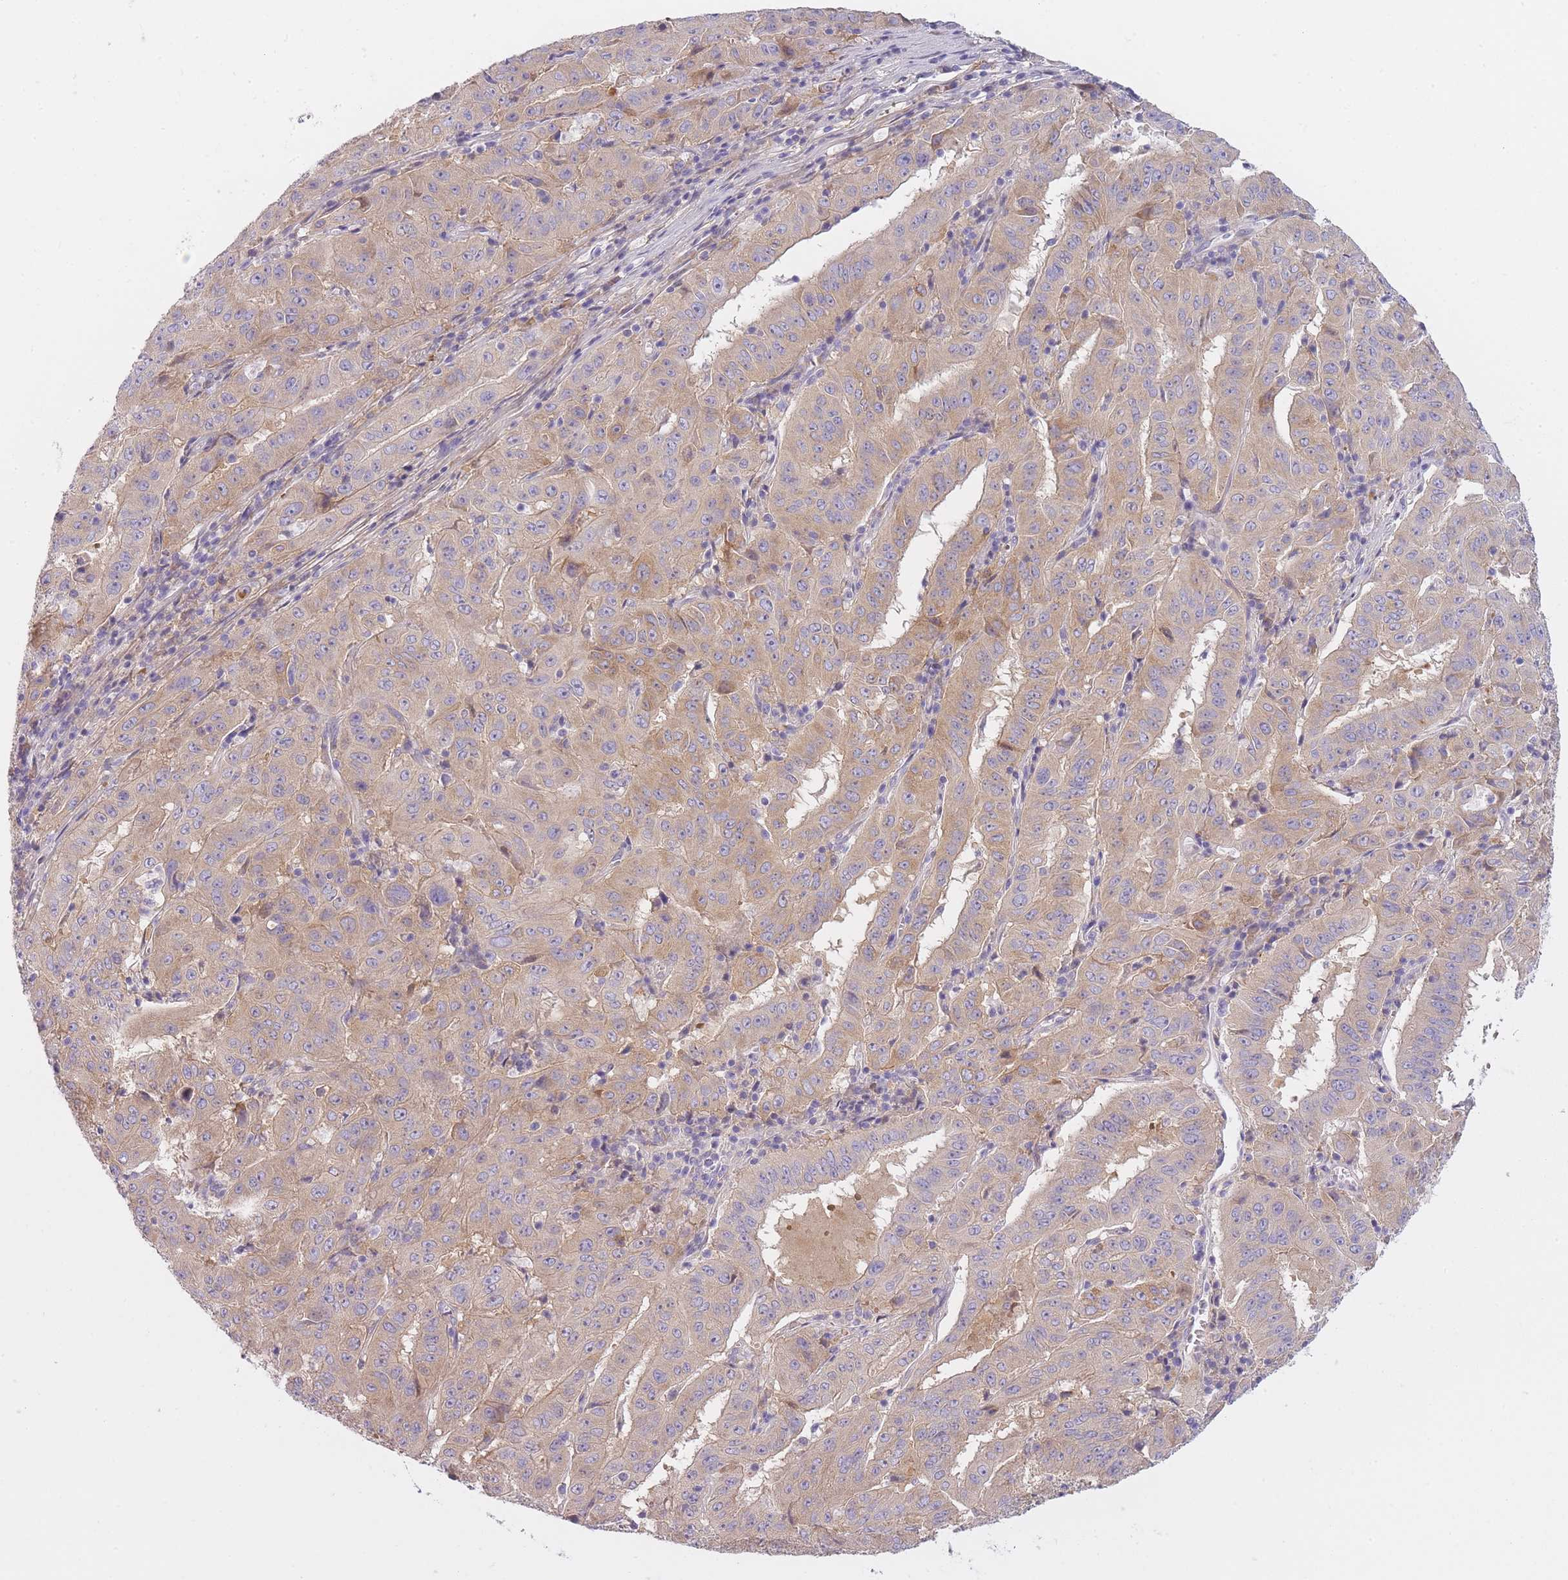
{"staining": {"intensity": "weak", "quantity": ">75%", "location": "cytoplasmic/membranous"}, "tissue": "pancreatic cancer", "cell_type": "Tumor cells", "image_type": "cancer", "snomed": [{"axis": "morphology", "description": "Adenocarcinoma, NOS"}, {"axis": "topography", "description": "Pancreas"}], "caption": "Immunohistochemistry (IHC) (DAB (3,3'-diaminobenzidine)) staining of human pancreatic cancer (adenocarcinoma) shows weak cytoplasmic/membranous protein expression in approximately >75% of tumor cells.", "gene": "AP3M2", "patient": {"sex": "male", "age": 63}}